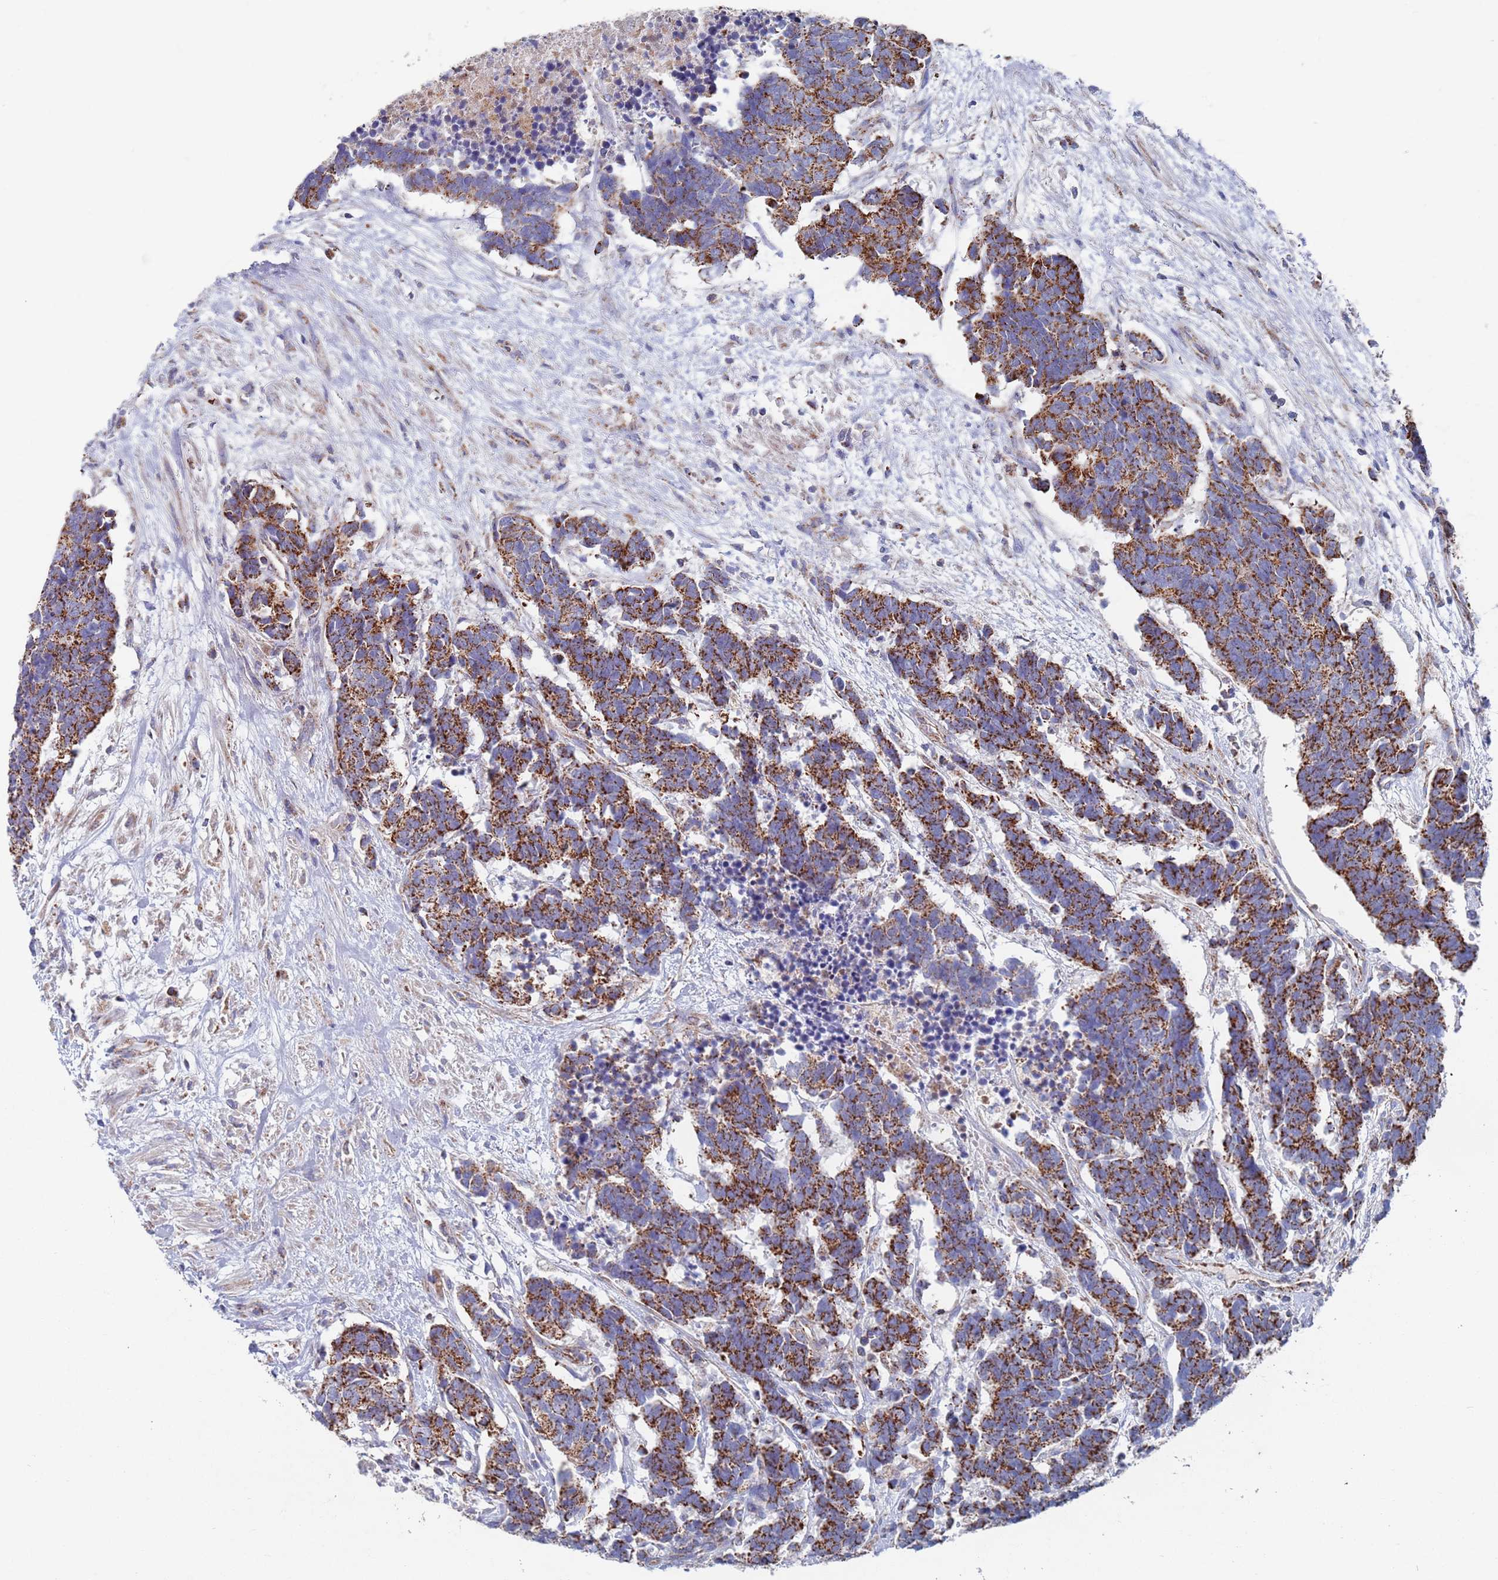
{"staining": {"intensity": "strong", "quantity": ">75%", "location": "cytoplasmic/membranous"}, "tissue": "carcinoid", "cell_type": "Tumor cells", "image_type": "cancer", "snomed": [{"axis": "morphology", "description": "Carcinoma, NOS"}, {"axis": "morphology", "description": "Carcinoid, malignant, NOS"}, {"axis": "topography", "description": "Urinary bladder"}], "caption": "Strong cytoplasmic/membranous protein positivity is present in about >75% of tumor cells in carcinoid.", "gene": "MRPL22", "patient": {"sex": "male", "age": 57}}